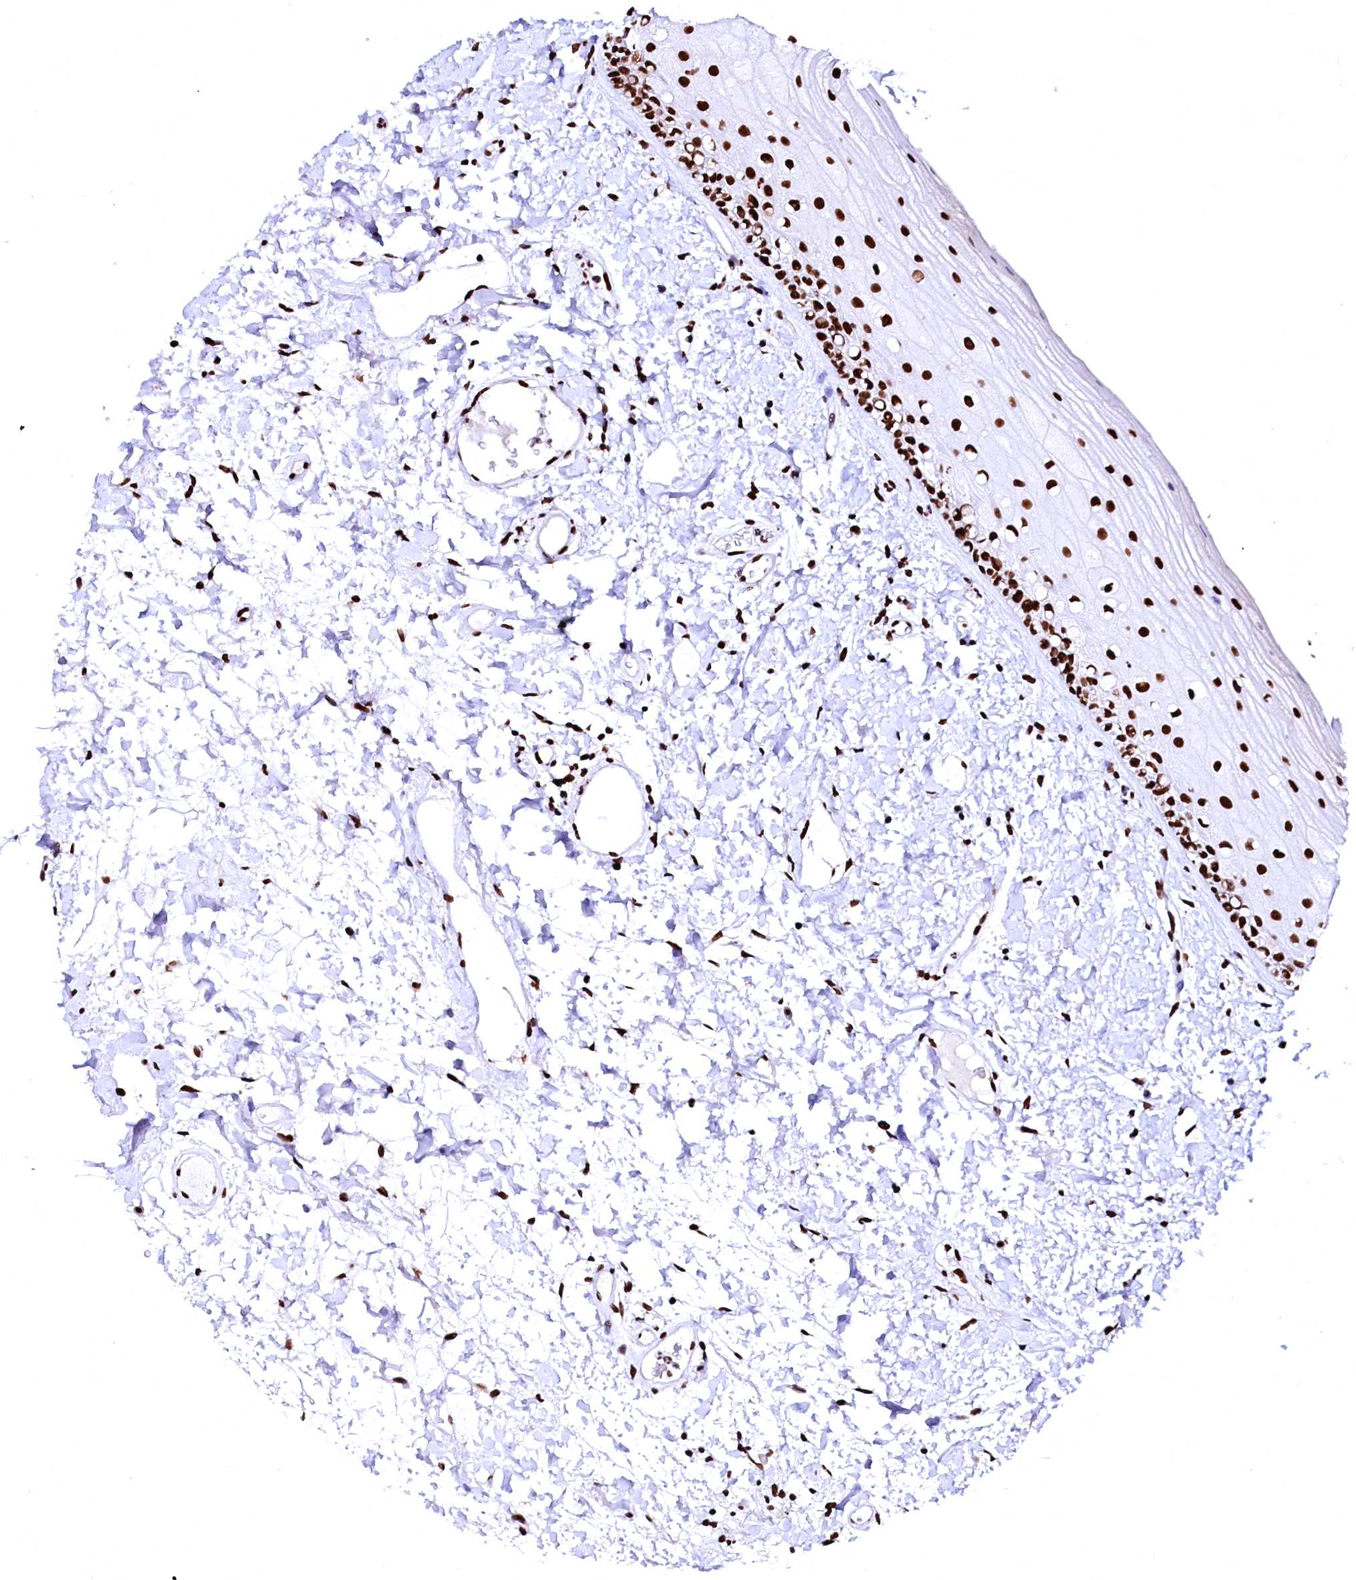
{"staining": {"intensity": "strong", "quantity": ">75%", "location": "nuclear"}, "tissue": "oral mucosa", "cell_type": "Squamous epithelial cells", "image_type": "normal", "snomed": [{"axis": "morphology", "description": "Normal tissue, NOS"}, {"axis": "topography", "description": "Oral tissue"}], "caption": "The micrograph demonstrates immunohistochemical staining of normal oral mucosa. There is strong nuclear staining is seen in approximately >75% of squamous epithelial cells.", "gene": "CPSF6", "patient": {"sex": "female", "age": 76}}